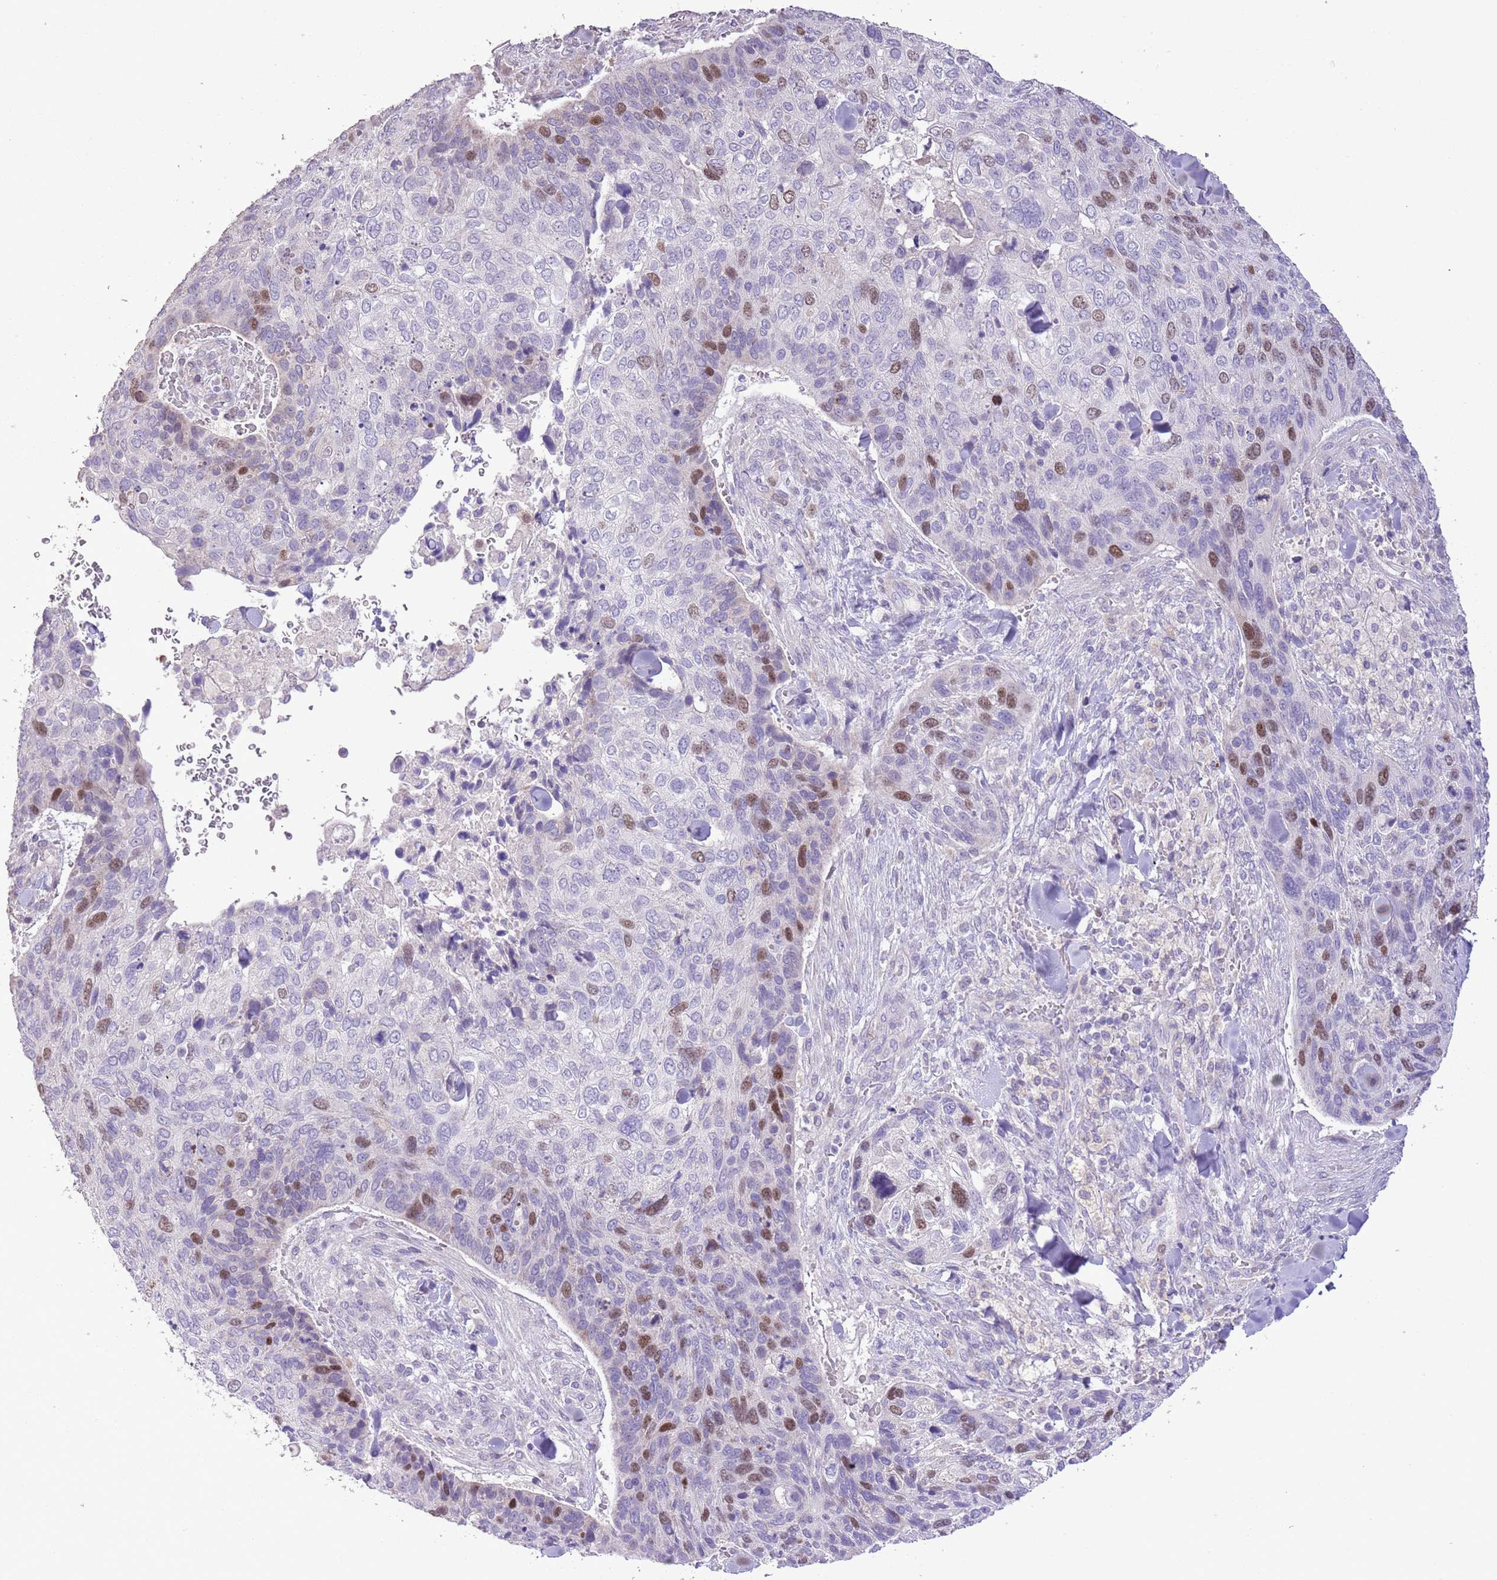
{"staining": {"intensity": "moderate", "quantity": "25%-75%", "location": "nuclear"}, "tissue": "skin cancer", "cell_type": "Tumor cells", "image_type": "cancer", "snomed": [{"axis": "morphology", "description": "Basal cell carcinoma"}, {"axis": "topography", "description": "Skin"}], "caption": "Tumor cells display moderate nuclear expression in approximately 25%-75% of cells in skin cancer. Using DAB (3,3'-diaminobenzidine) (brown) and hematoxylin (blue) stains, captured at high magnification using brightfield microscopy.", "gene": "GMNN", "patient": {"sex": "female", "age": 74}}